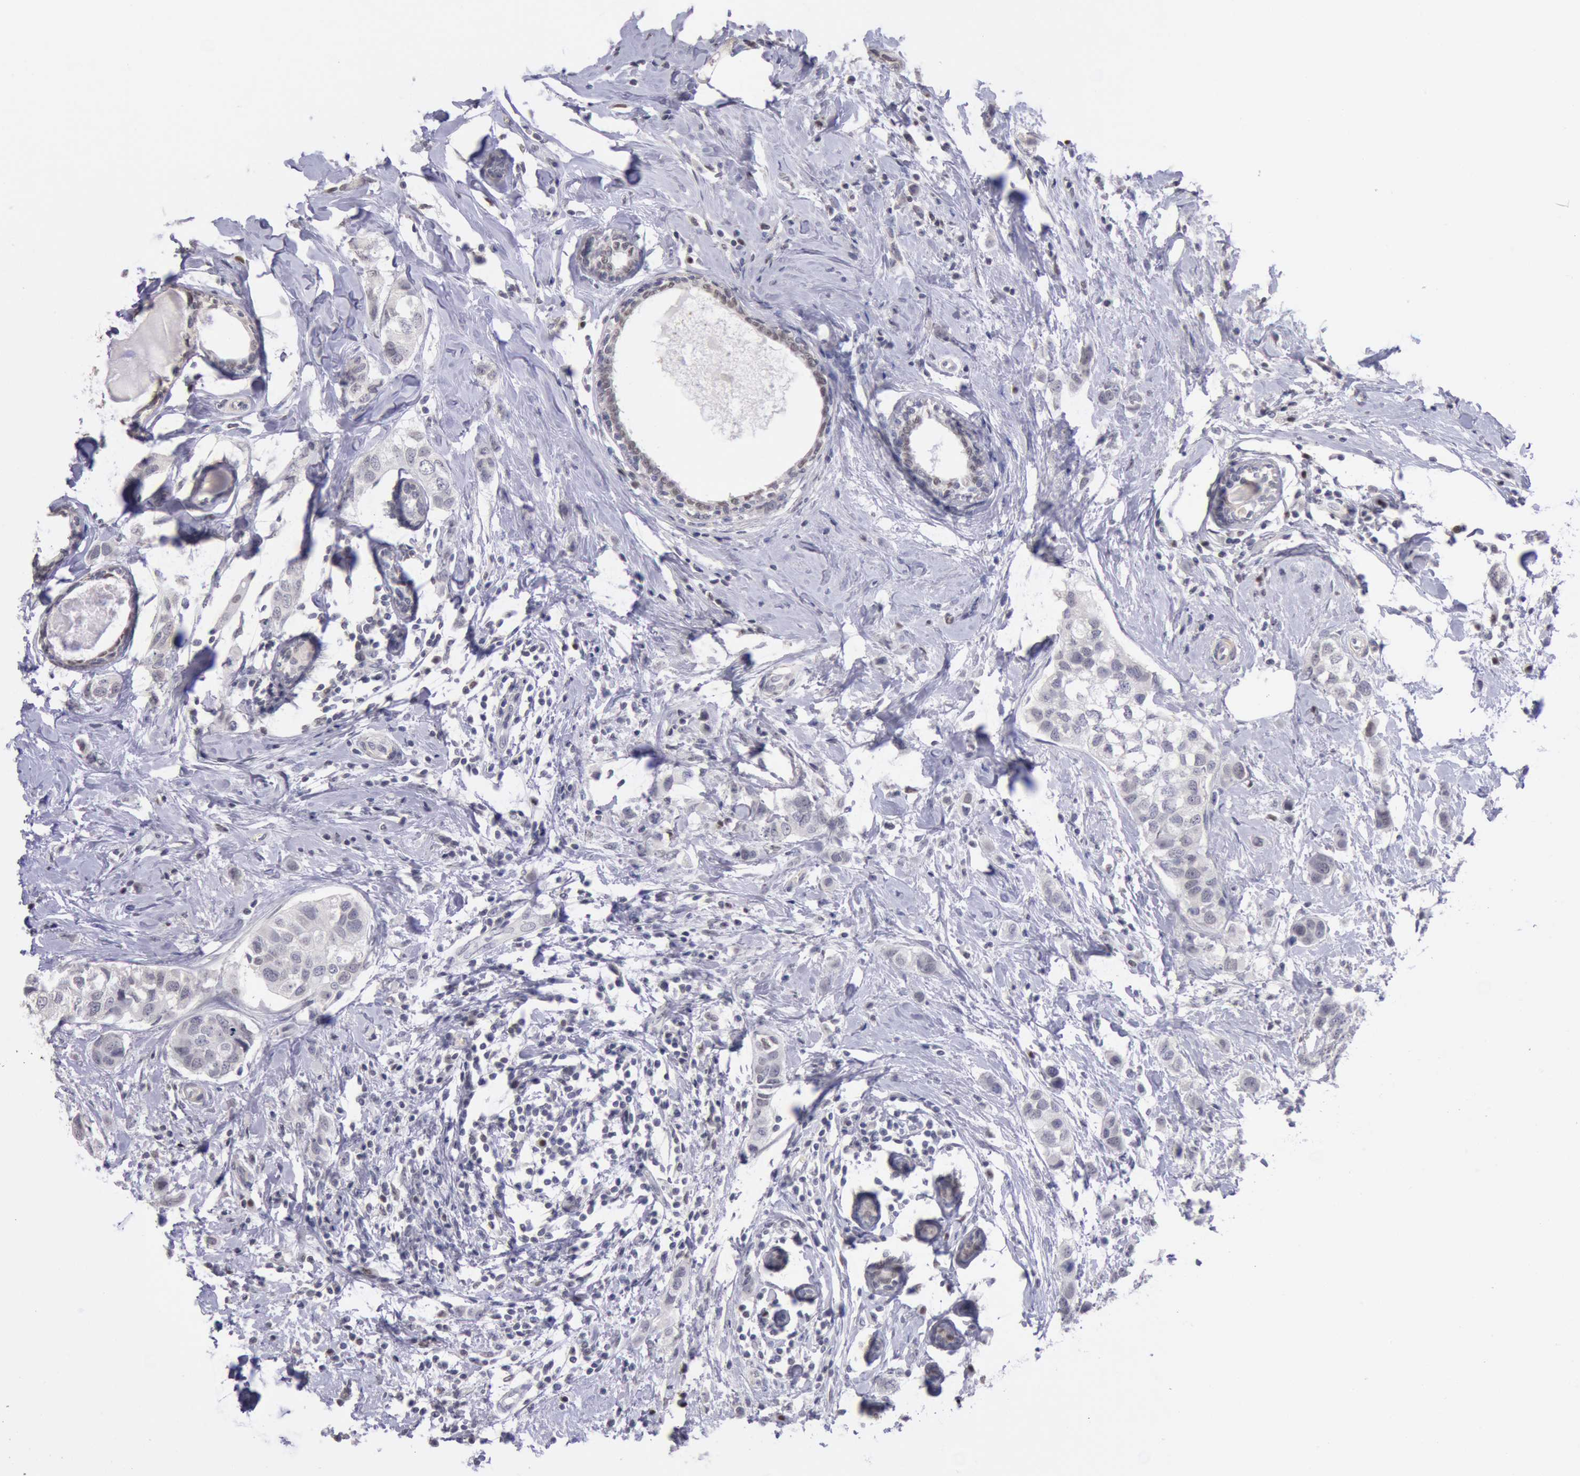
{"staining": {"intensity": "weak", "quantity": ">75%", "location": "cytoplasmic/membranous"}, "tissue": "breast cancer", "cell_type": "Tumor cells", "image_type": "cancer", "snomed": [{"axis": "morphology", "description": "Normal tissue, NOS"}, {"axis": "morphology", "description": "Duct carcinoma"}, {"axis": "topography", "description": "Breast"}], "caption": "An image showing weak cytoplasmic/membranous staining in approximately >75% of tumor cells in breast cancer, as visualized by brown immunohistochemical staining.", "gene": "MYH7", "patient": {"sex": "female", "age": 50}}